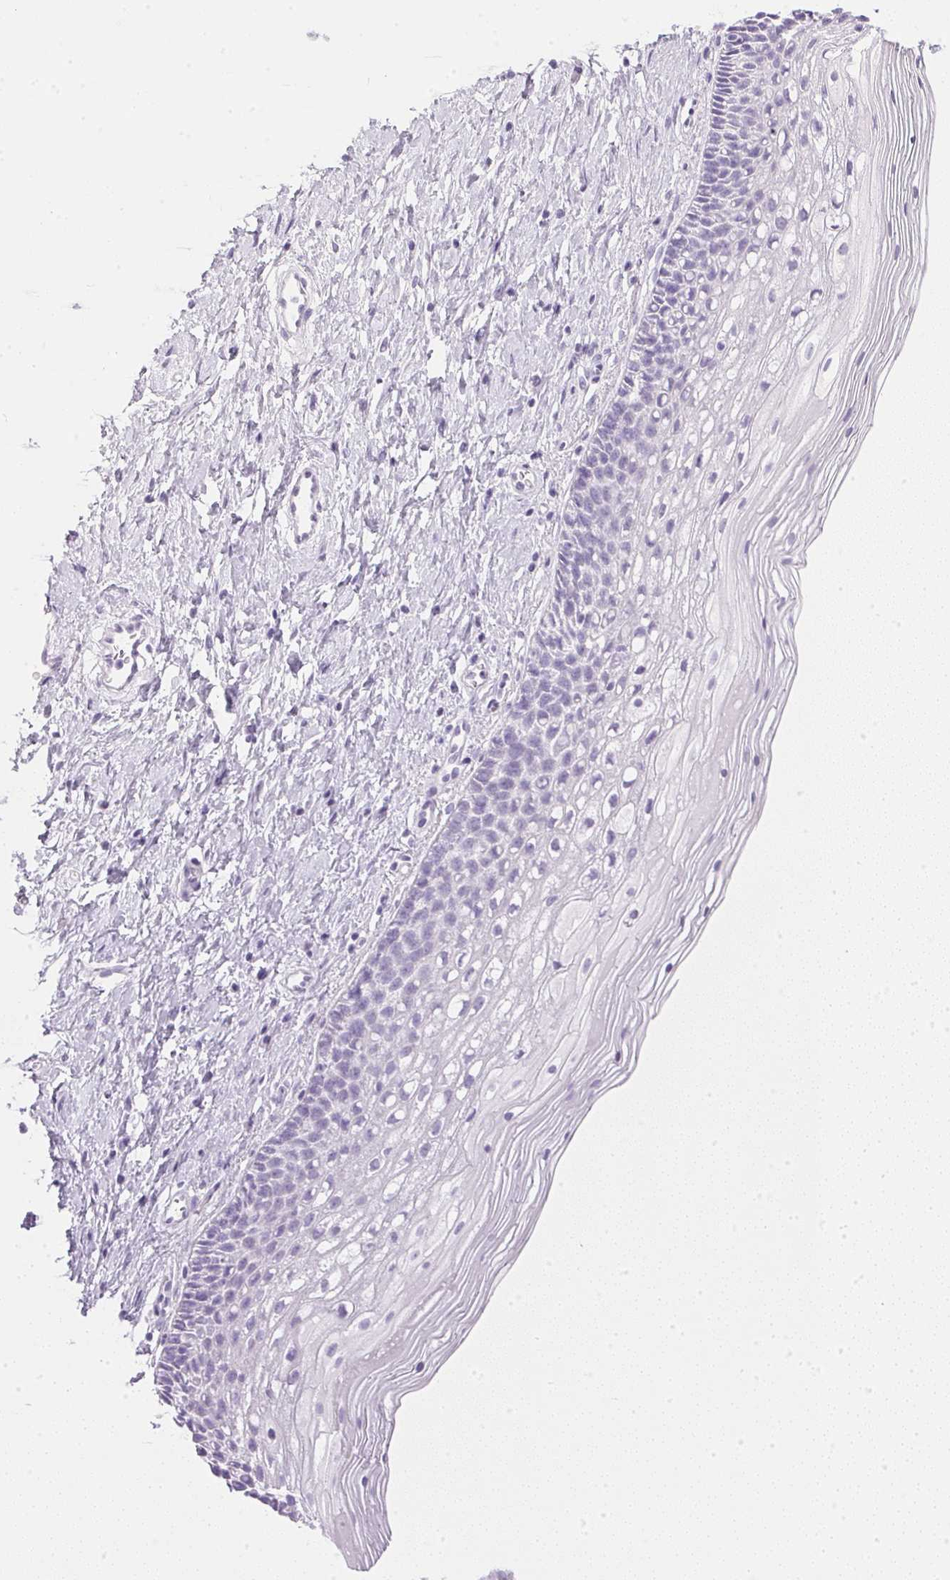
{"staining": {"intensity": "negative", "quantity": "none", "location": "none"}, "tissue": "cervix", "cell_type": "Glandular cells", "image_type": "normal", "snomed": [{"axis": "morphology", "description": "Normal tissue, NOS"}, {"axis": "topography", "description": "Cervix"}], "caption": "DAB immunohistochemical staining of unremarkable human cervix exhibits no significant staining in glandular cells.", "gene": "CPB1", "patient": {"sex": "female", "age": 34}}